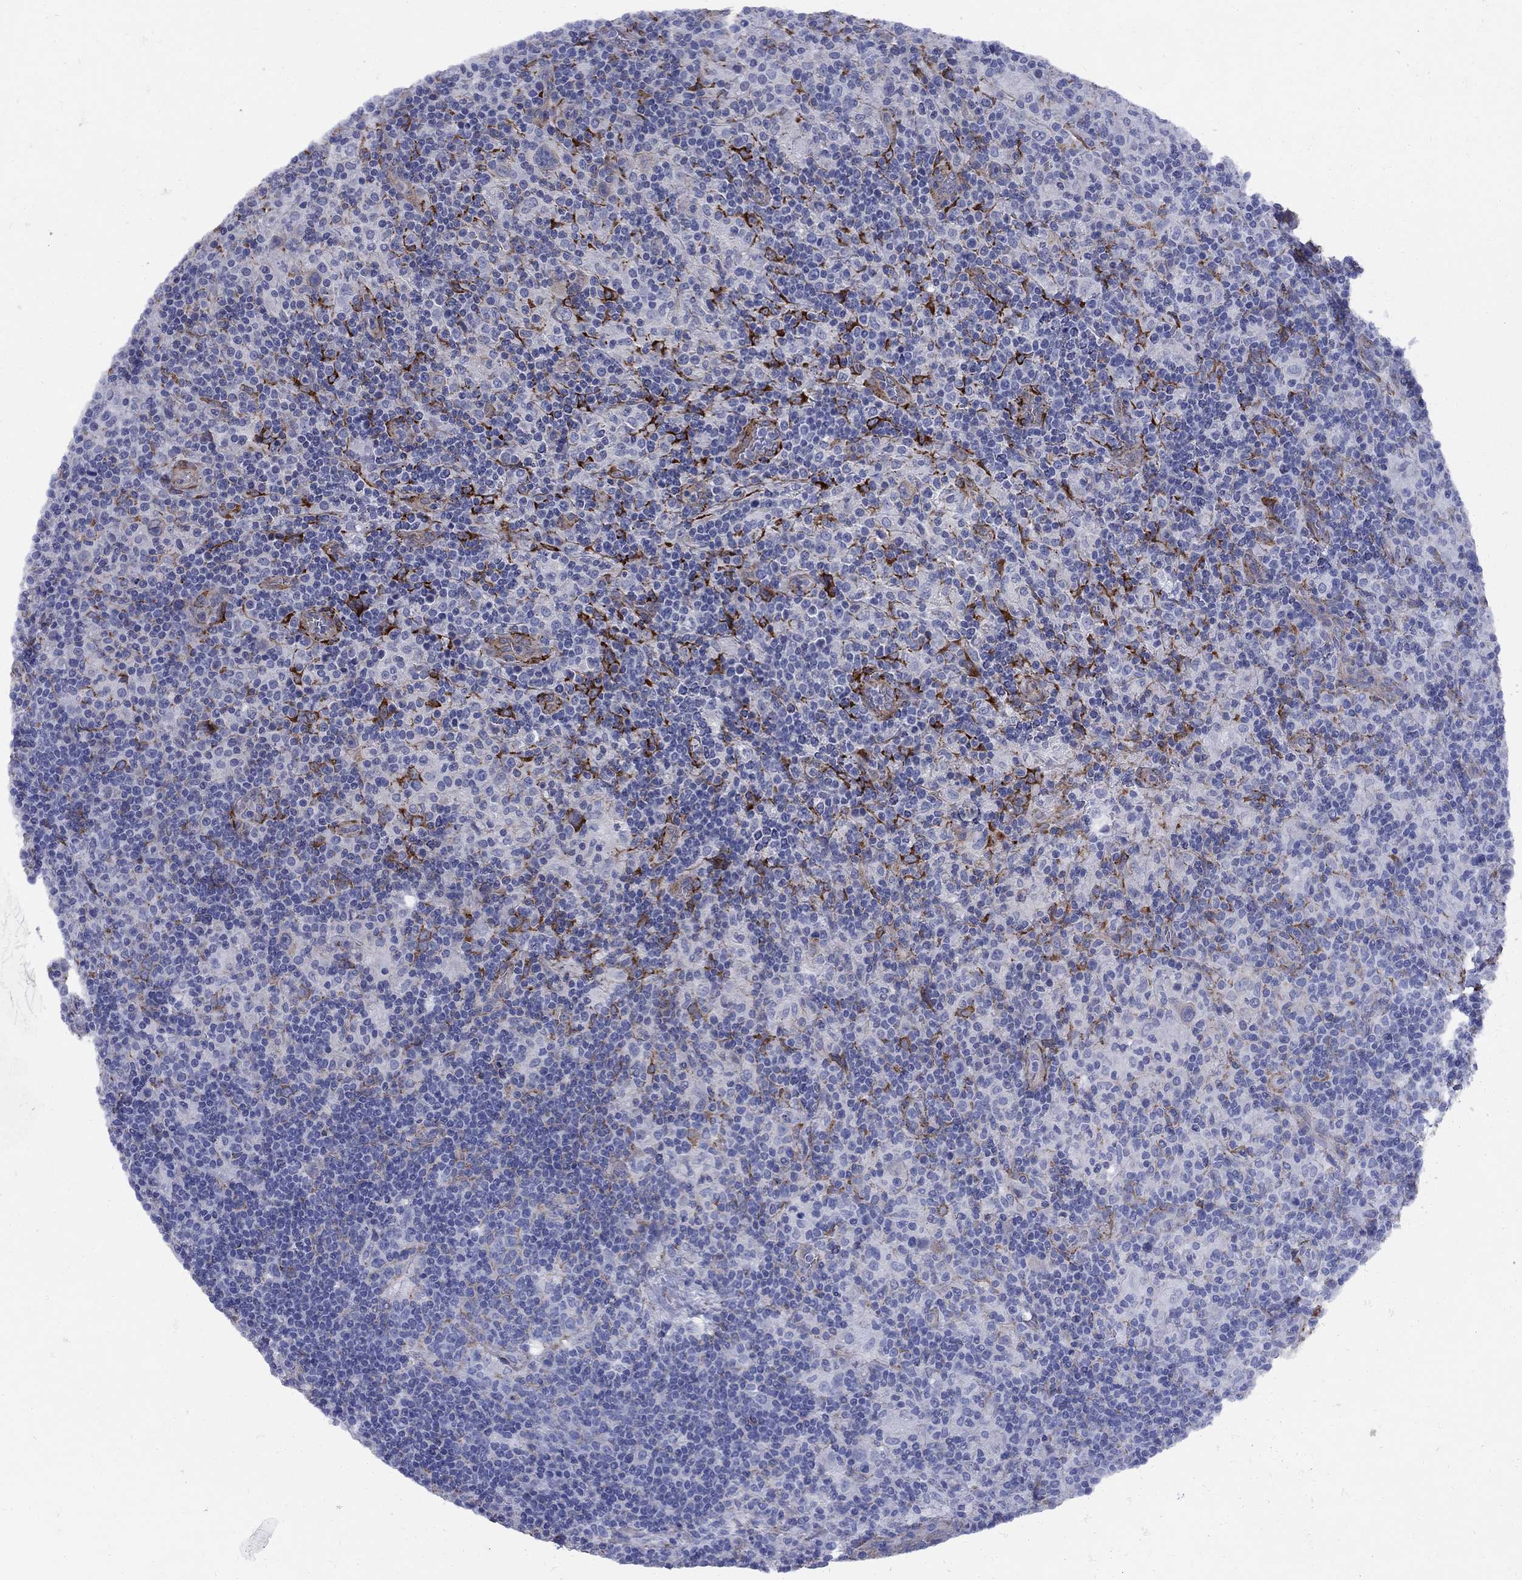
{"staining": {"intensity": "negative", "quantity": "none", "location": "none"}, "tissue": "lymphoma", "cell_type": "Tumor cells", "image_type": "cancer", "snomed": [{"axis": "morphology", "description": "Hodgkin's disease, NOS"}, {"axis": "topography", "description": "Lymph node"}], "caption": "This is a micrograph of immunohistochemistry staining of lymphoma, which shows no positivity in tumor cells.", "gene": "SEPTIN8", "patient": {"sex": "male", "age": 70}}